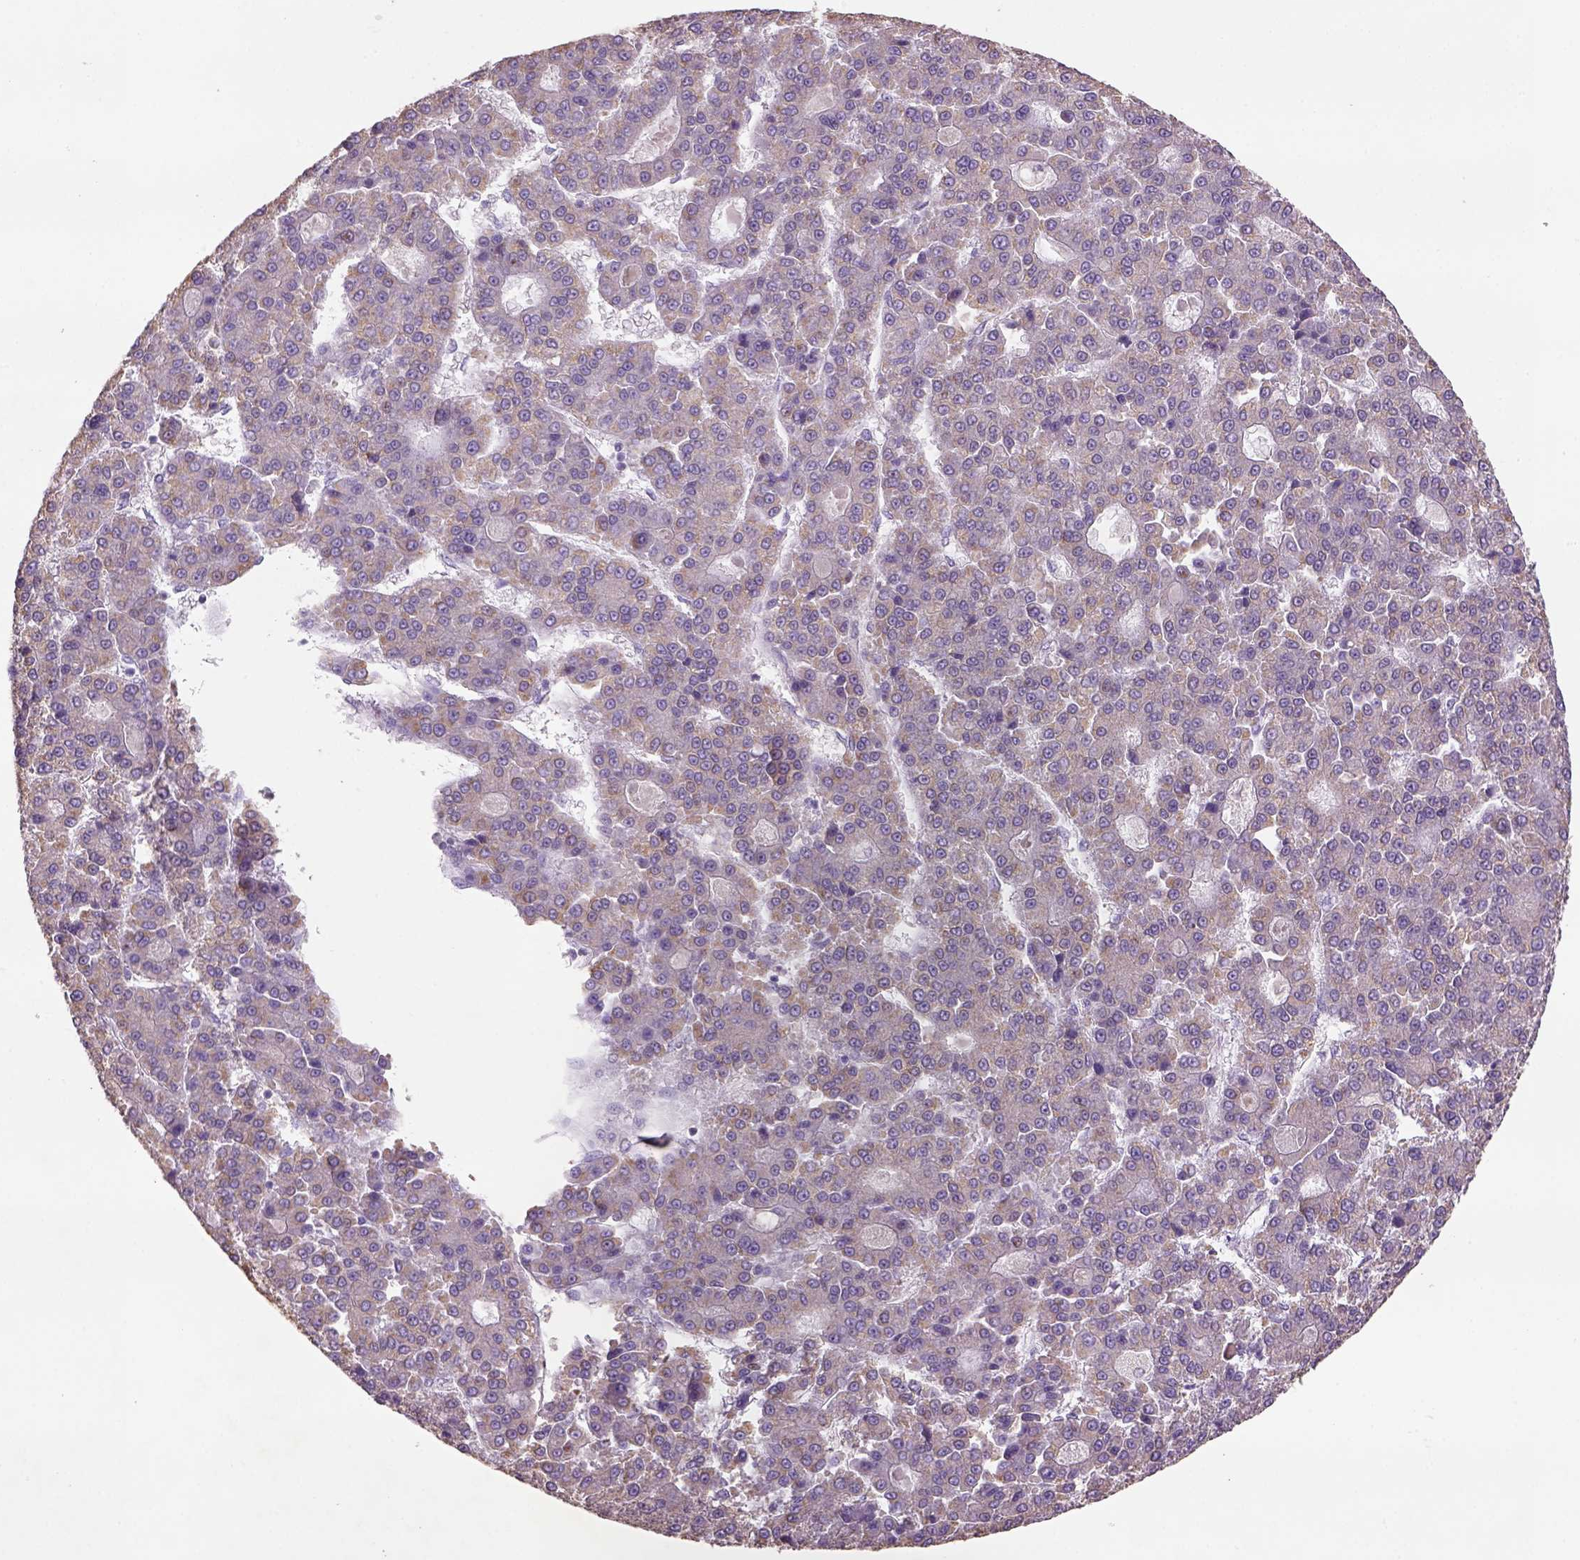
{"staining": {"intensity": "weak", "quantity": "25%-75%", "location": "cytoplasmic/membranous"}, "tissue": "liver cancer", "cell_type": "Tumor cells", "image_type": "cancer", "snomed": [{"axis": "morphology", "description": "Carcinoma, Hepatocellular, NOS"}, {"axis": "topography", "description": "Liver"}], "caption": "Immunohistochemical staining of human liver cancer displays low levels of weak cytoplasmic/membranous protein positivity in approximately 25%-75% of tumor cells. The staining was performed using DAB (3,3'-diaminobenzidine) to visualize the protein expression in brown, while the nuclei were stained in blue with hematoxylin (Magnification: 20x).", "gene": "NAALAD2", "patient": {"sex": "male", "age": 70}}